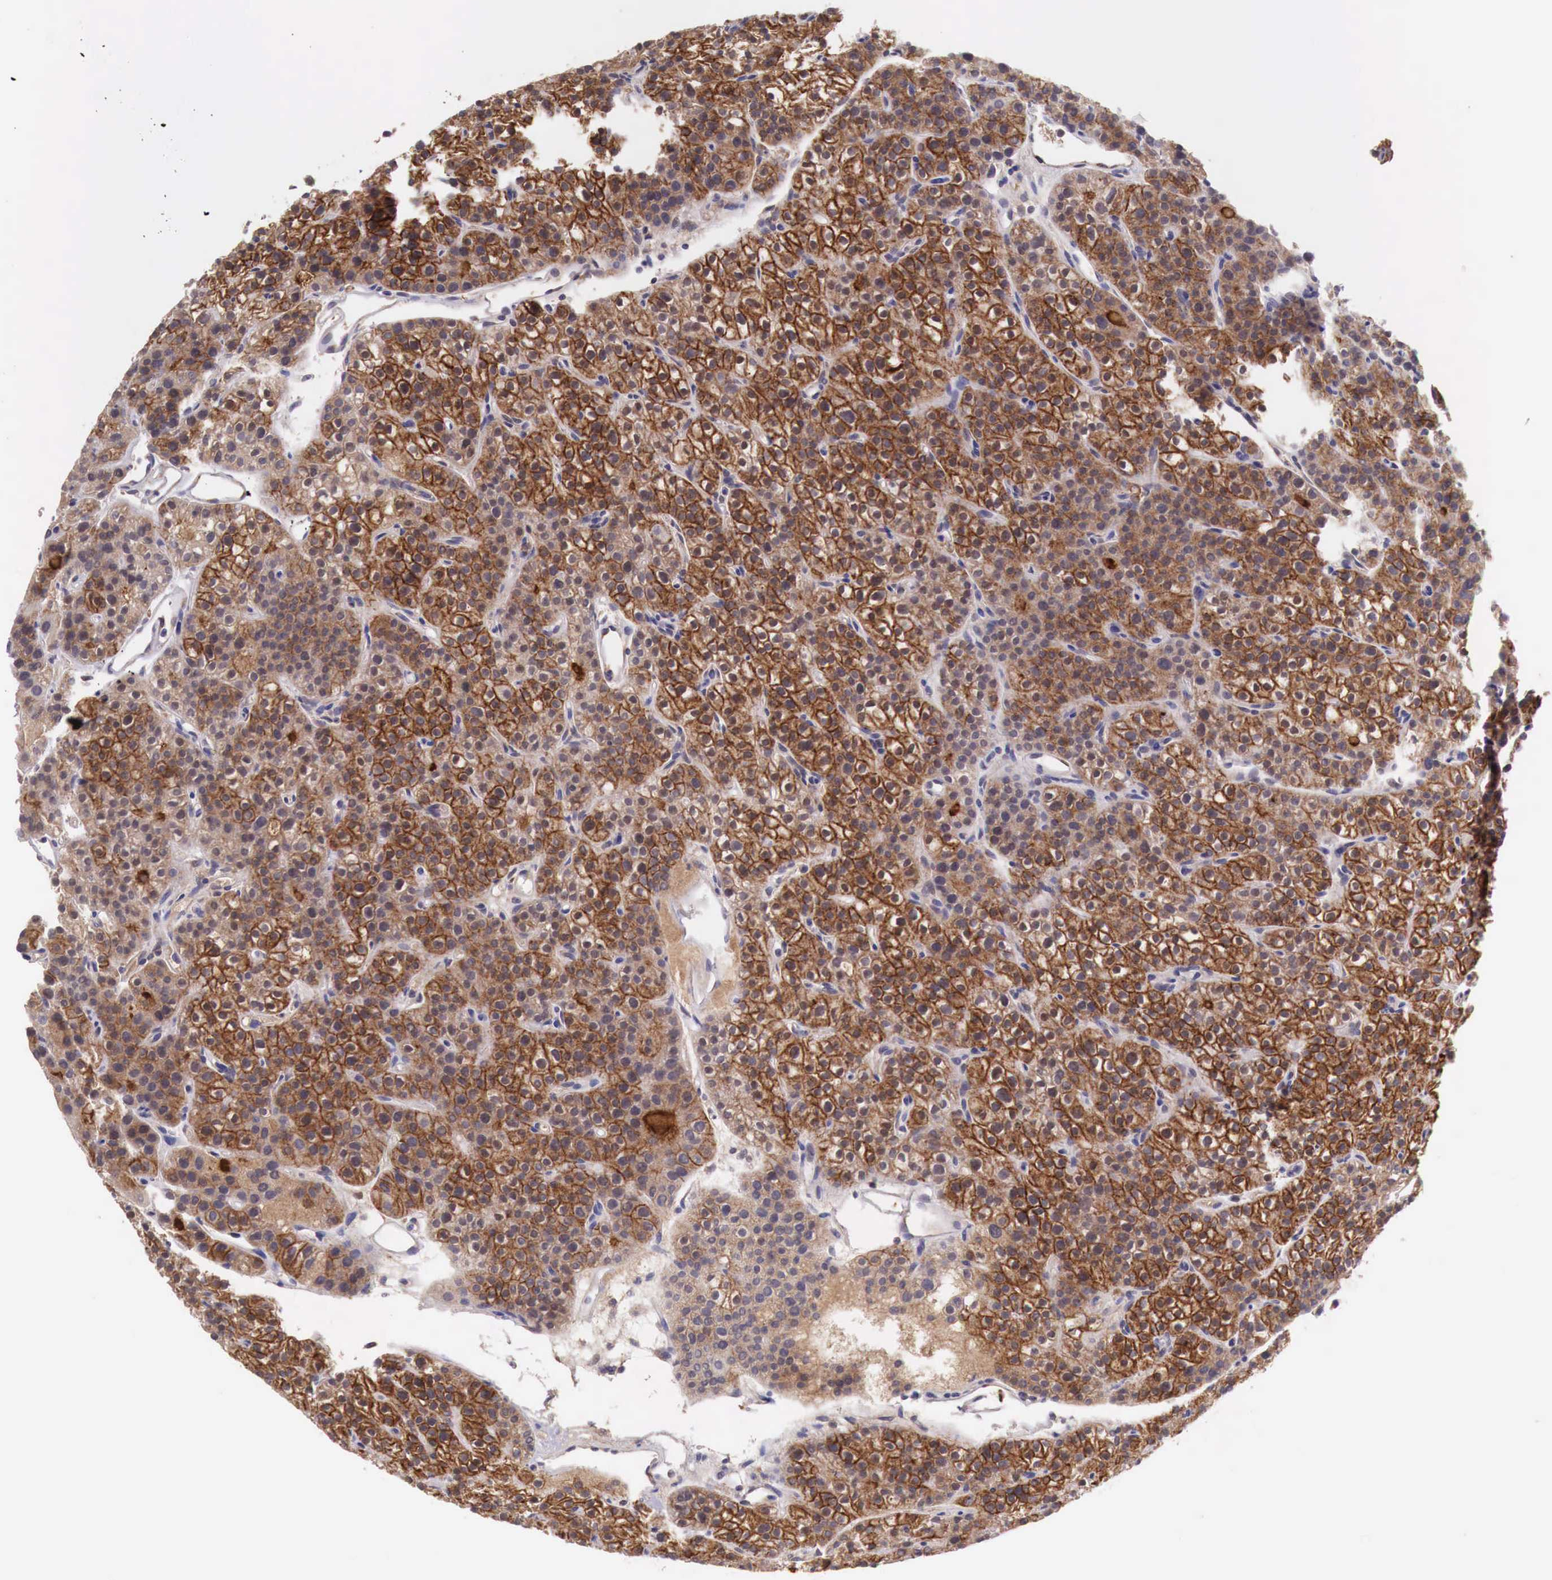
{"staining": {"intensity": "strong", "quantity": ">75%", "location": "cytoplasmic/membranous"}, "tissue": "parathyroid gland", "cell_type": "Glandular cells", "image_type": "normal", "snomed": [{"axis": "morphology", "description": "Normal tissue, NOS"}, {"axis": "topography", "description": "Parathyroid gland"}], "caption": "DAB (3,3'-diaminobenzidine) immunohistochemical staining of unremarkable human parathyroid gland demonstrates strong cytoplasmic/membranous protein staining in about >75% of glandular cells.", "gene": "GAB2", "patient": {"sex": "male", "age": 71}}